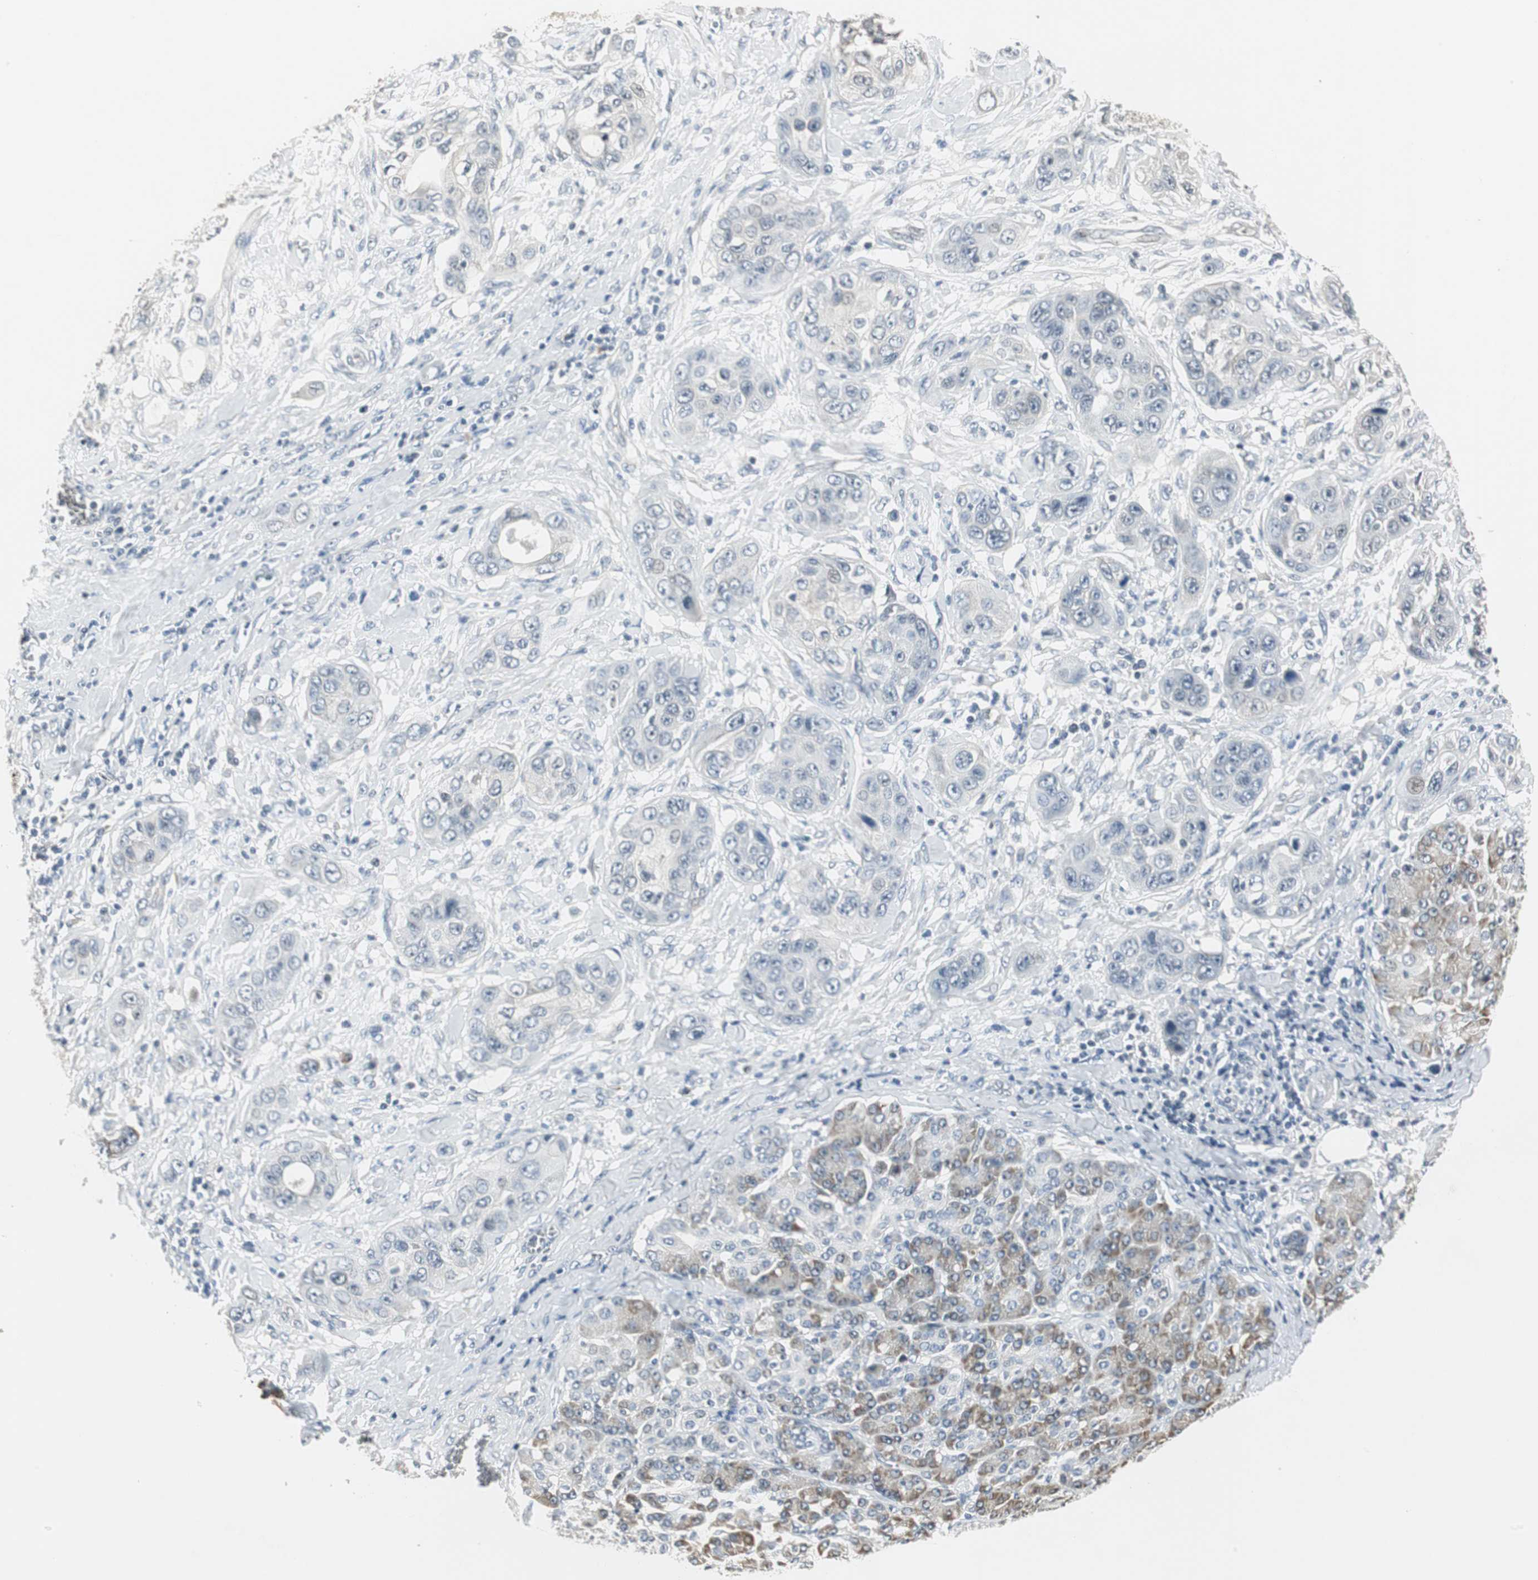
{"staining": {"intensity": "negative", "quantity": "none", "location": "none"}, "tissue": "pancreatic cancer", "cell_type": "Tumor cells", "image_type": "cancer", "snomed": [{"axis": "morphology", "description": "Adenocarcinoma, NOS"}, {"axis": "topography", "description": "Pancreas"}], "caption": "Tumor cells show no significant protein positivity in pancreatic adenocarcinoma.", "gene": "CCT5", "patient": {"sex": "female", "age": 70}}